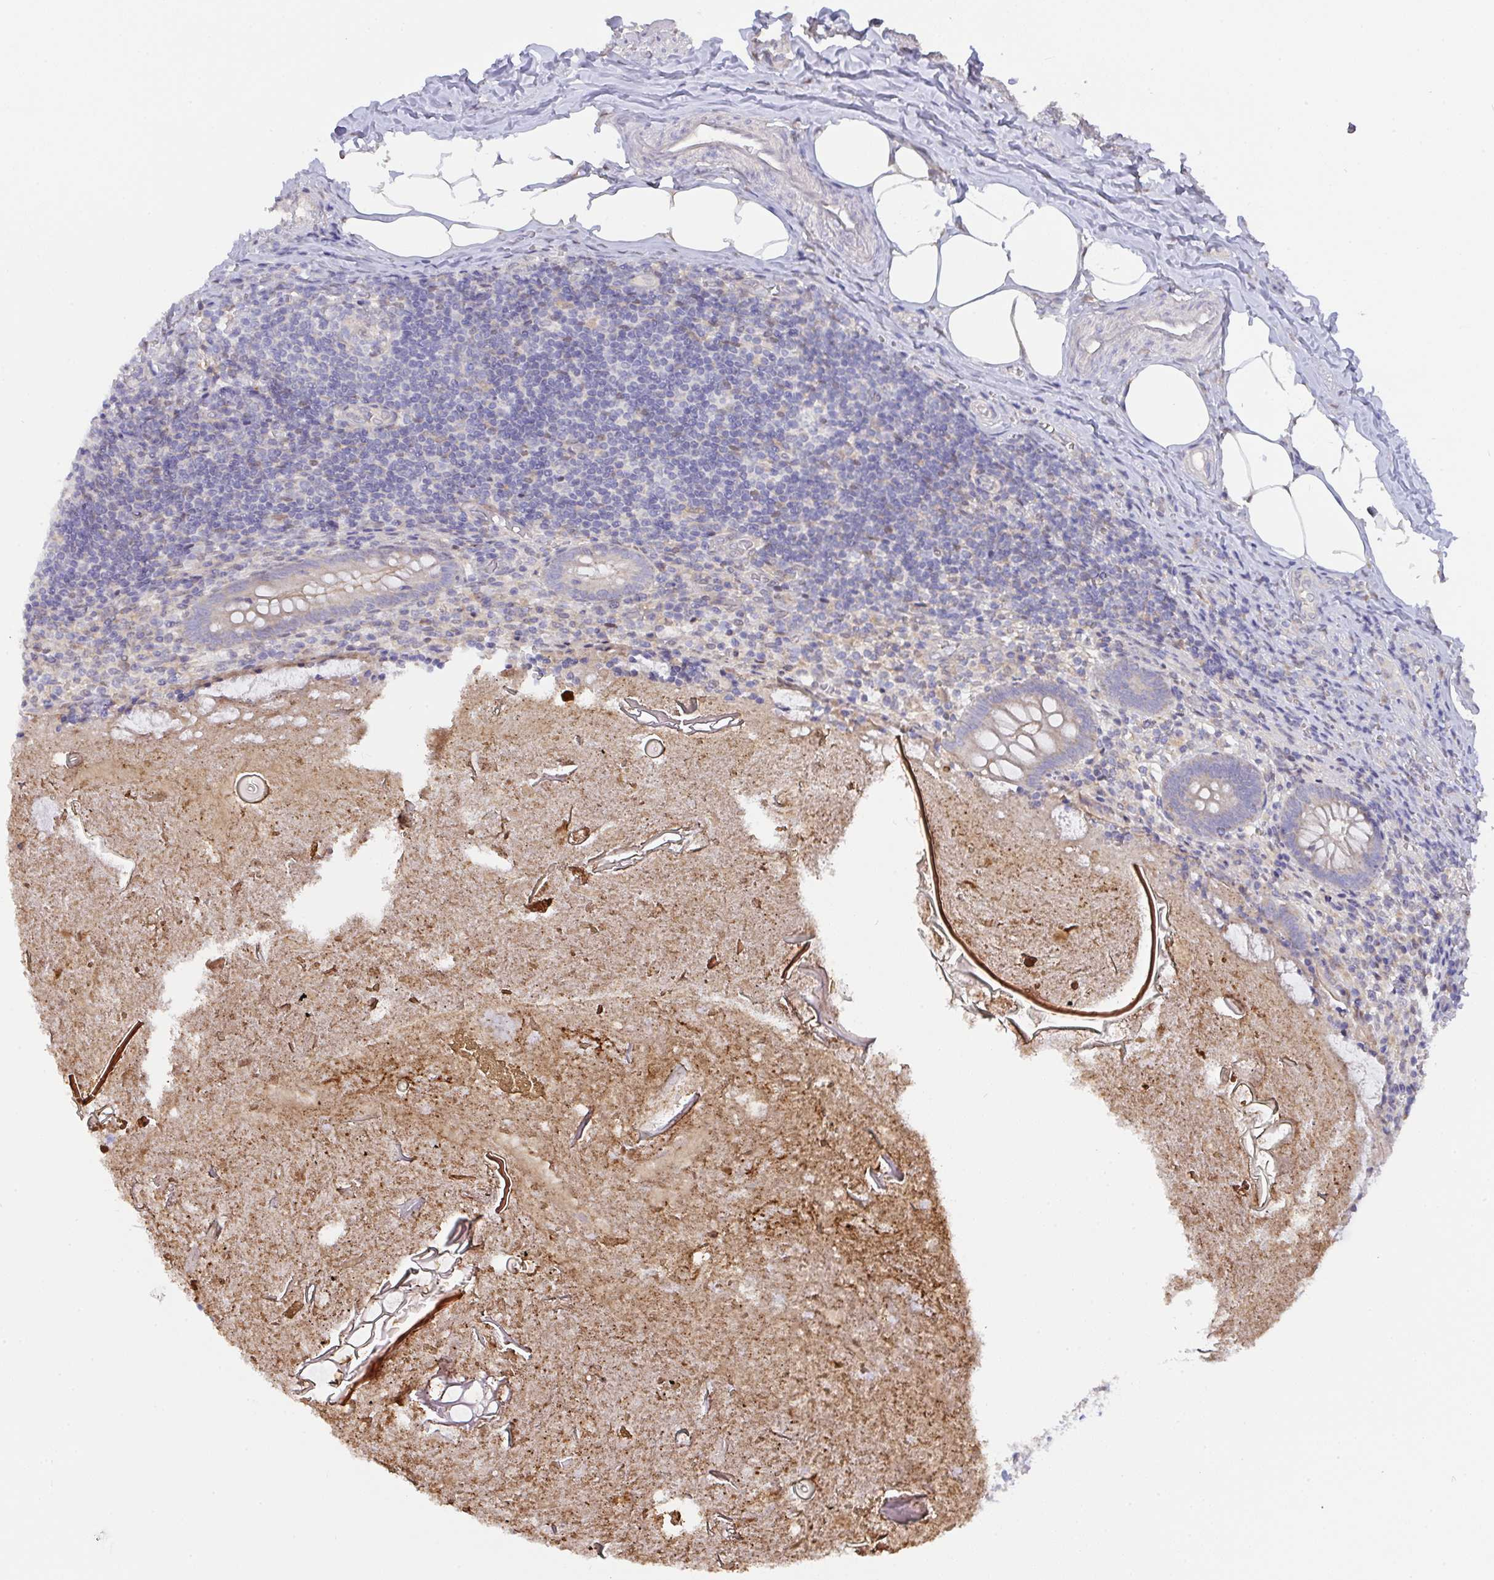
{"staining": {"intensity": "moderate", "quantity": "25%-75%", "location": "cytoplasmic/membranous"}, "tissue": "appendix", "cell_type": "Glandular cells", "image_type": "normal", "snomed": [{"axis": "morphology", "description": "Normal tissue, NOS"}, {"axis": "topography", "description": "Appendix"}], "caption": "Protein staining of unremarkable appendix demonstrates moderate cytoplasmic/membranous positivity in about 25%-75% of glandular cells.", "gene": "L3HYPDH", "patient": {"sex": "female", "age": 17}}